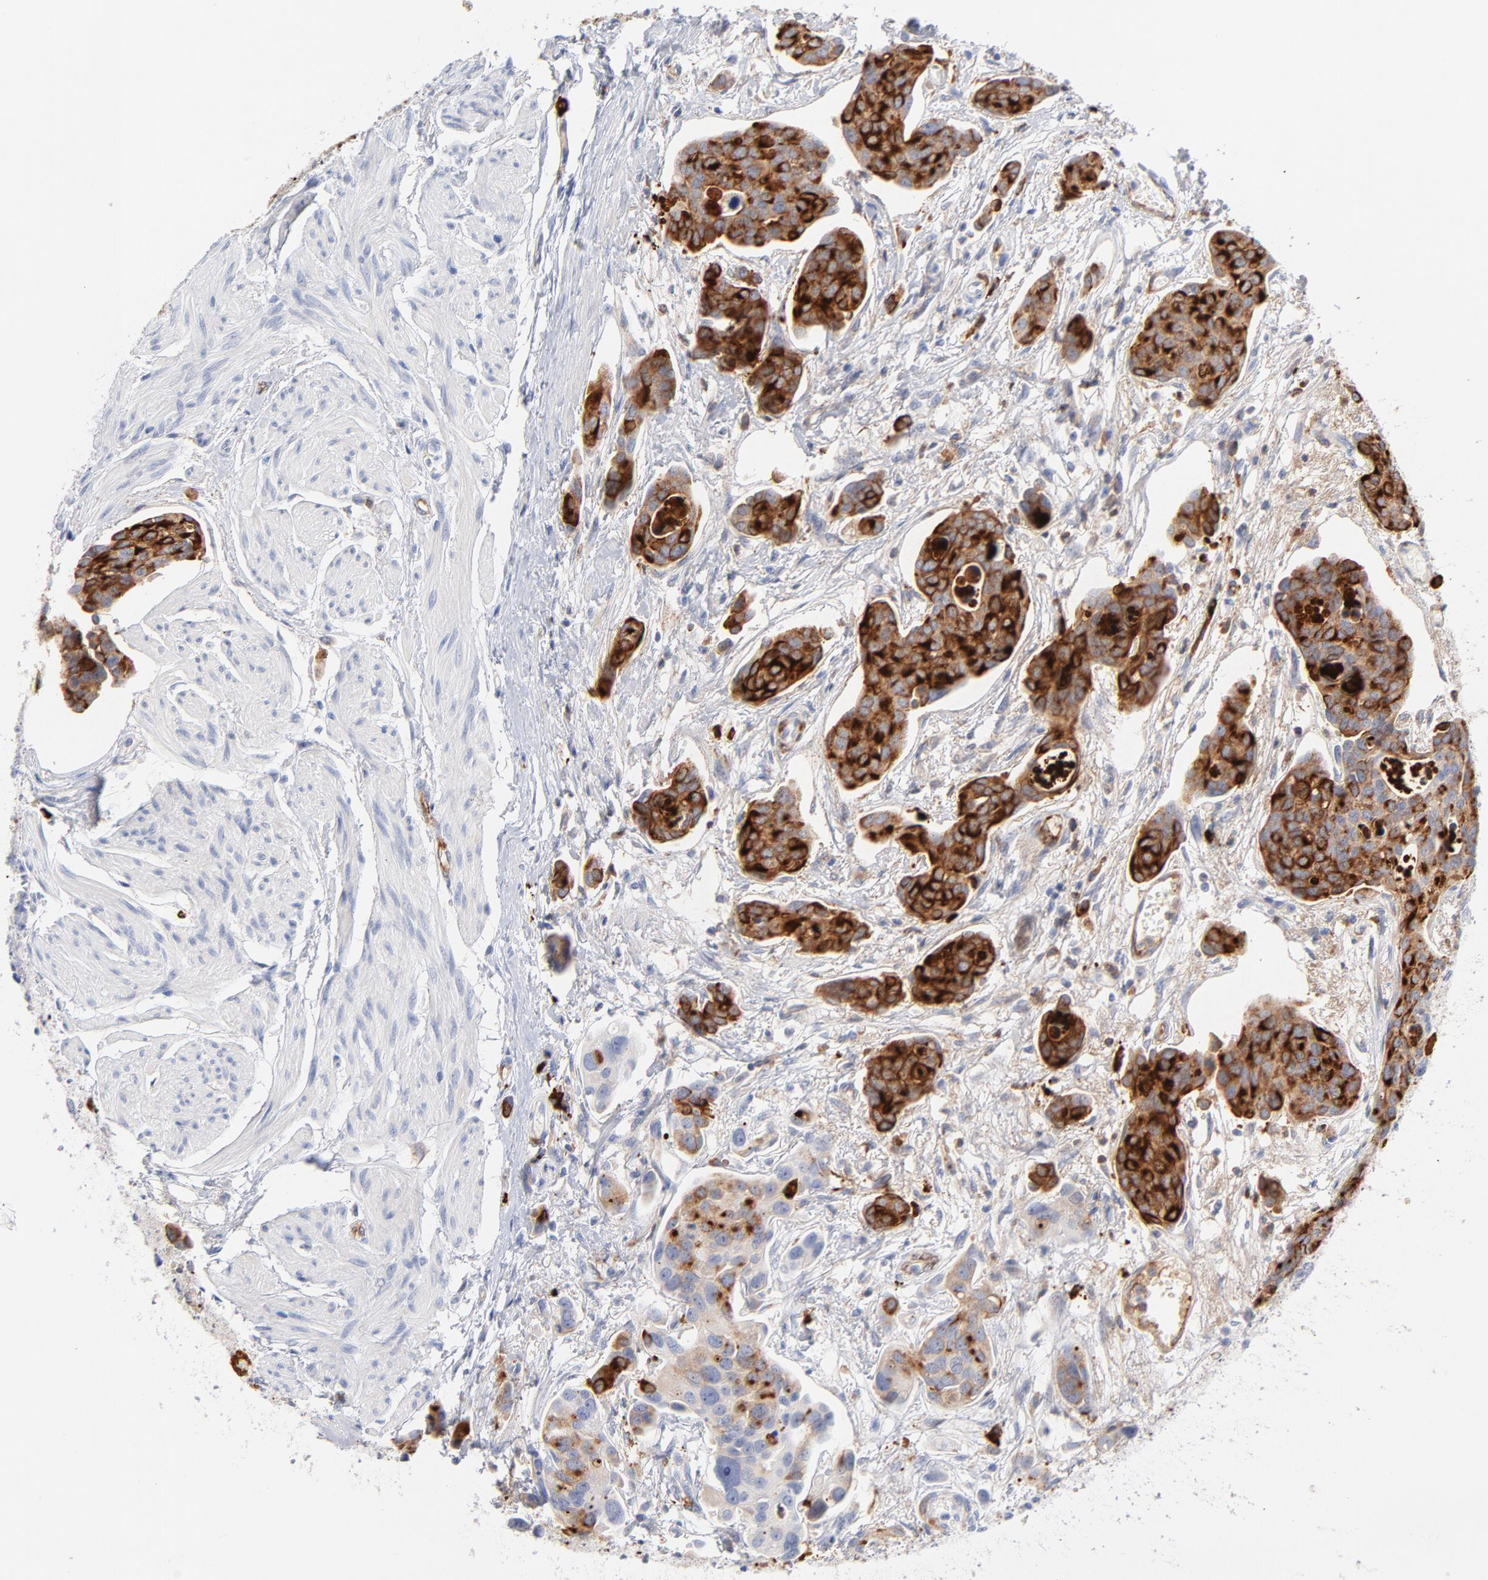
{"staining": {"intensity": "strong", "quantity": ">75%", "location": "cytoplasmic/membranous"}, "tissue": "urothelial cancer", "cell_type": "Tumor cells", "image_type": "cancer", "snomed": [{"axis": "morphology", "description": "Urothelial carcinoma, High grade"}, {"axis": "topography", "description": "Urinary bladder"}], "caption": "Immunohistochemistry histopathology image of human urothelial cancer stained for a protein (brown), which reveals high levels of strong cytoplasmic/membranous expression in approximately >75% of tumor cells.", "gene": "PLAT", "patient": {"sex": "male", "age": 78}}